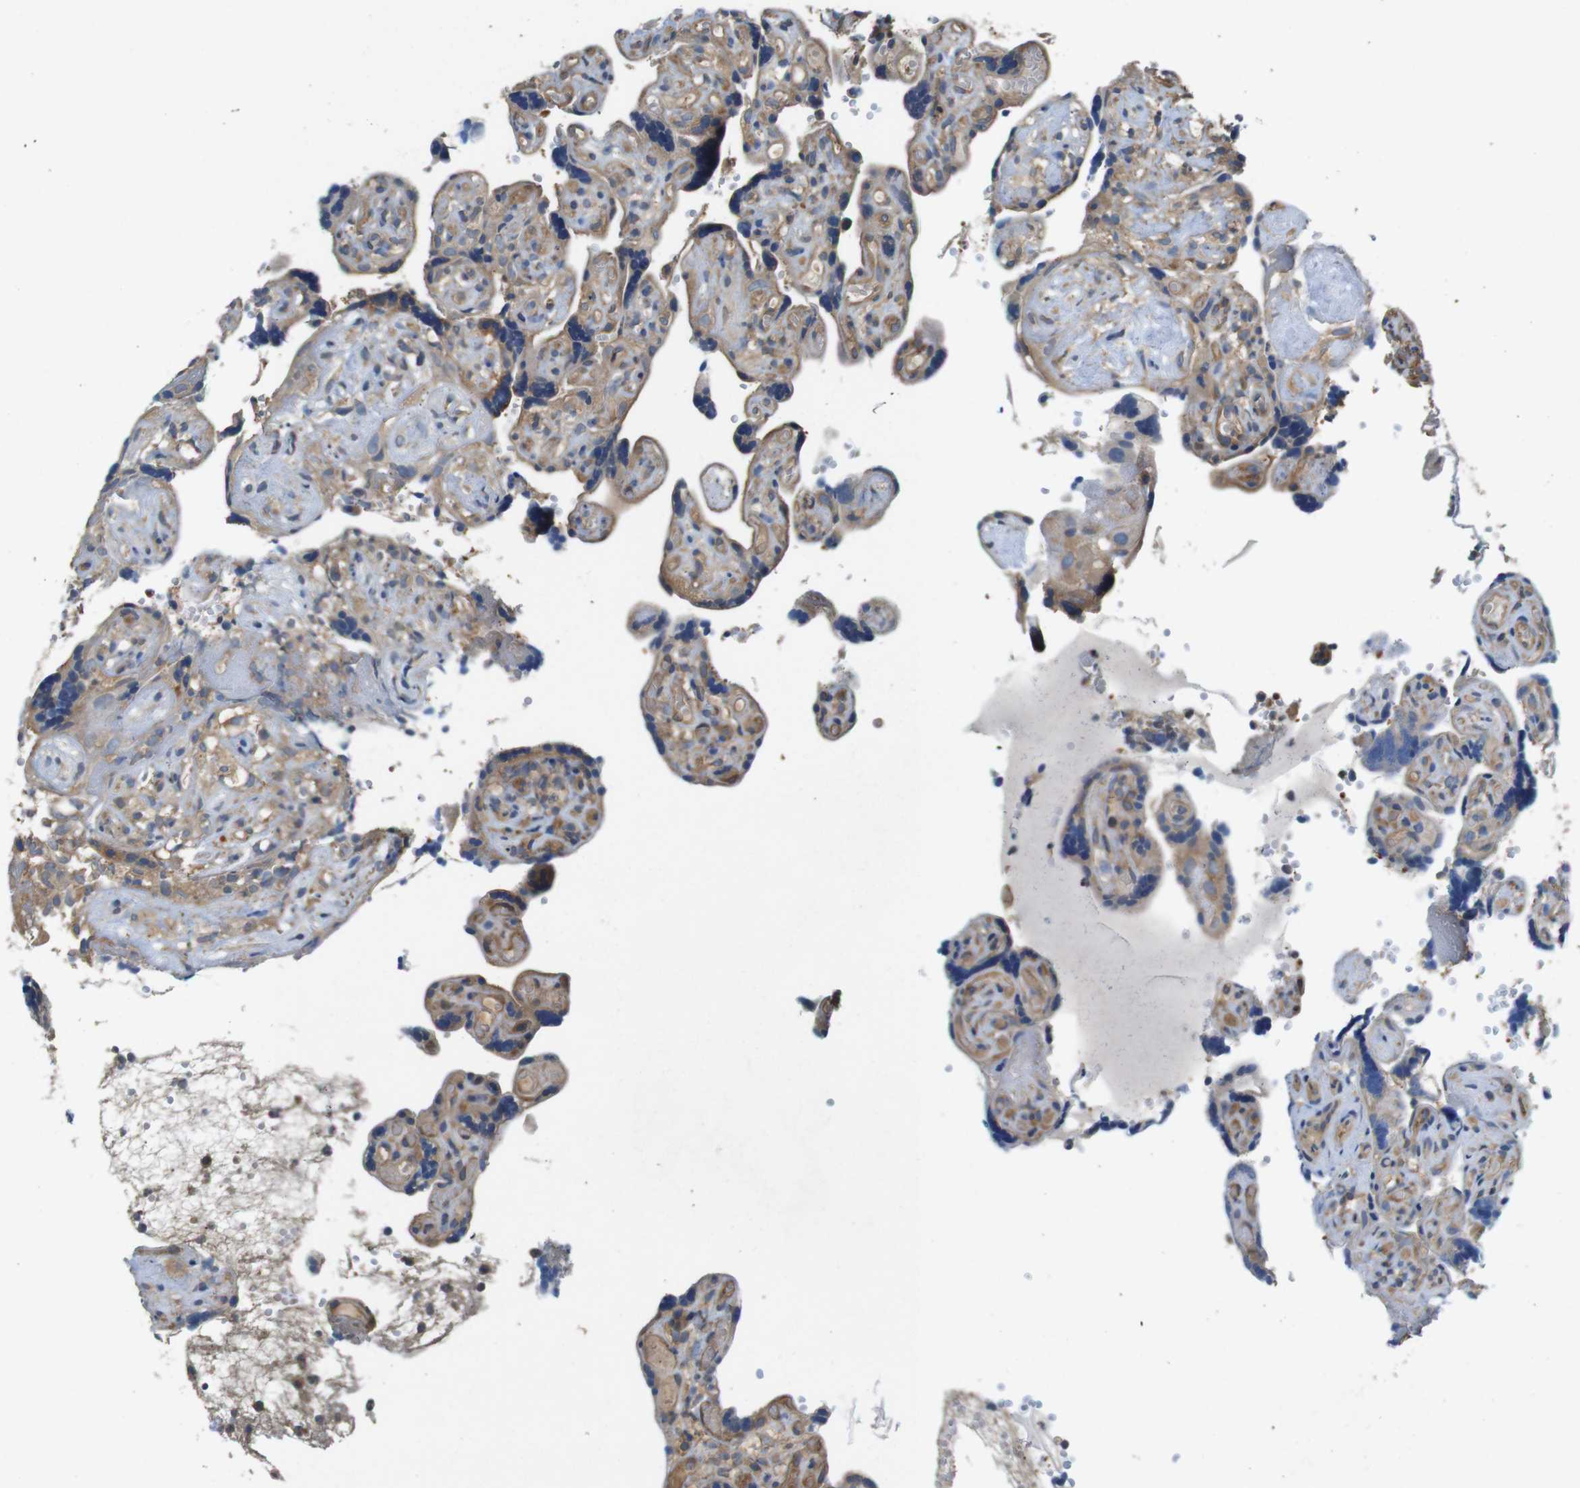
{"staining": {"intensity": "moderate", "quantity": ">75%", "location": "cytoplasmic/membranous"}, "tissue": "placenta", "cell_type": "Trophoblastic cells", "image_type": "normal", "snomed": [{"axis": "morphology", "description": "Normal tissue, NOS"}, {"axis": "topography", "description": "Placenta"}], "caption": "IHC staining of unremarkable placenta, which exhibits medium levels of moderate cytoplasmic/membranous expression in about >75% of trophoblastic cells indicating moderate cytoplasmic/membranous protein staining. The staining was performed using DAB (brown) for protein detection and nuclei were counterstained in hematoxylin (blue).", "gene": "DCTN1", "patient": {"sex": "female", "age": 30}}